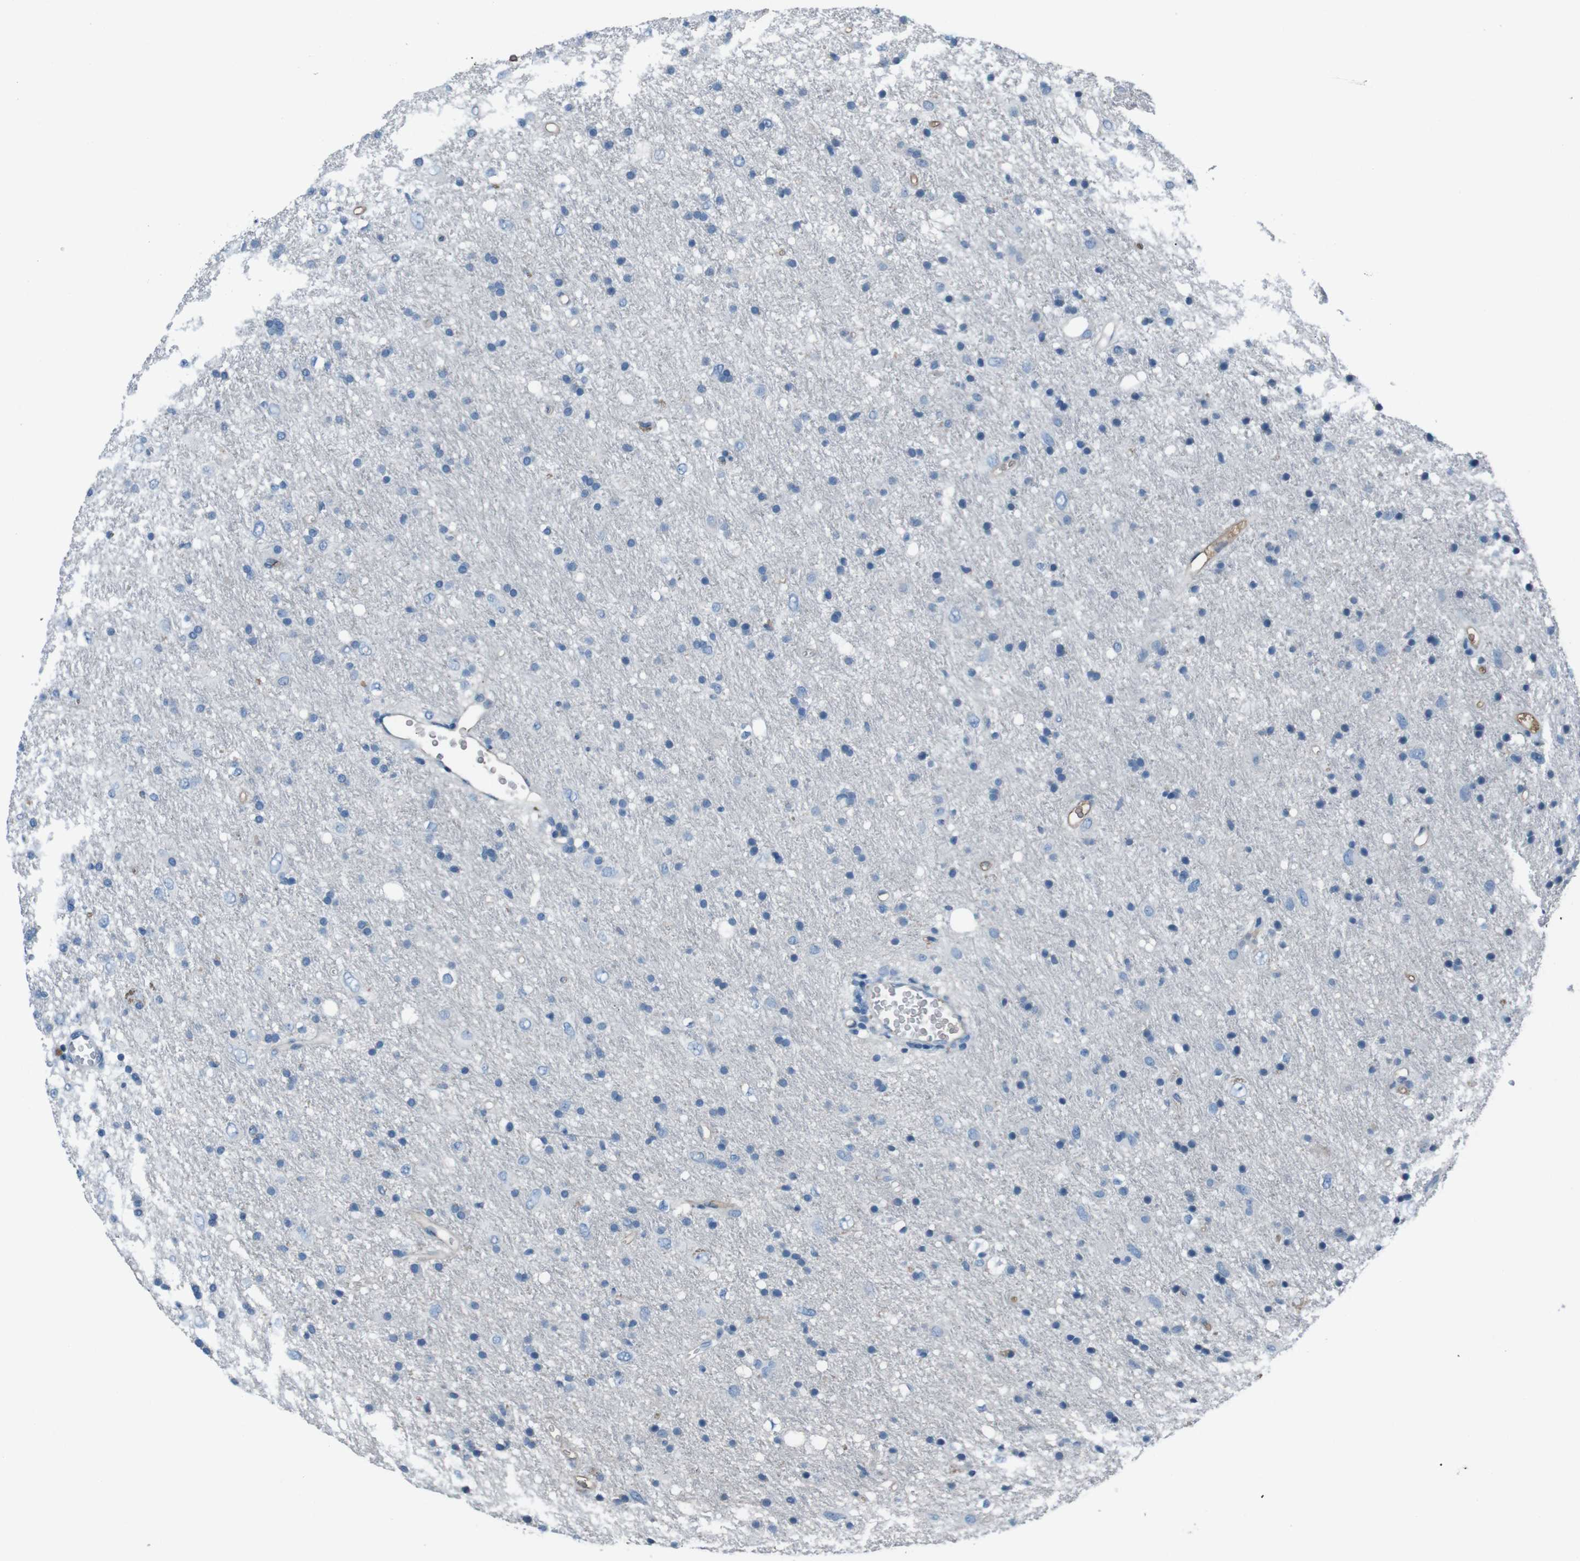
{"staining": {"intensity": "weak", "quantity": "<25%", "location": "cytoplasmic/membranous"}, "tissue": "glioma", "cell_type": "Tumor cells", "image_type": "cancer", "snomed": [{"axis": "morphology", "description": "Glioma, malignant, Low grade"}, {"axis": "topography", "description": "Brain"}], "caption": "Immunohistochemistry image of human glioma stained for a protein (brown), which shows no positivity in tumor cells.", "gene": "LEP", "patient": {"sex": "male", "age": 77}}